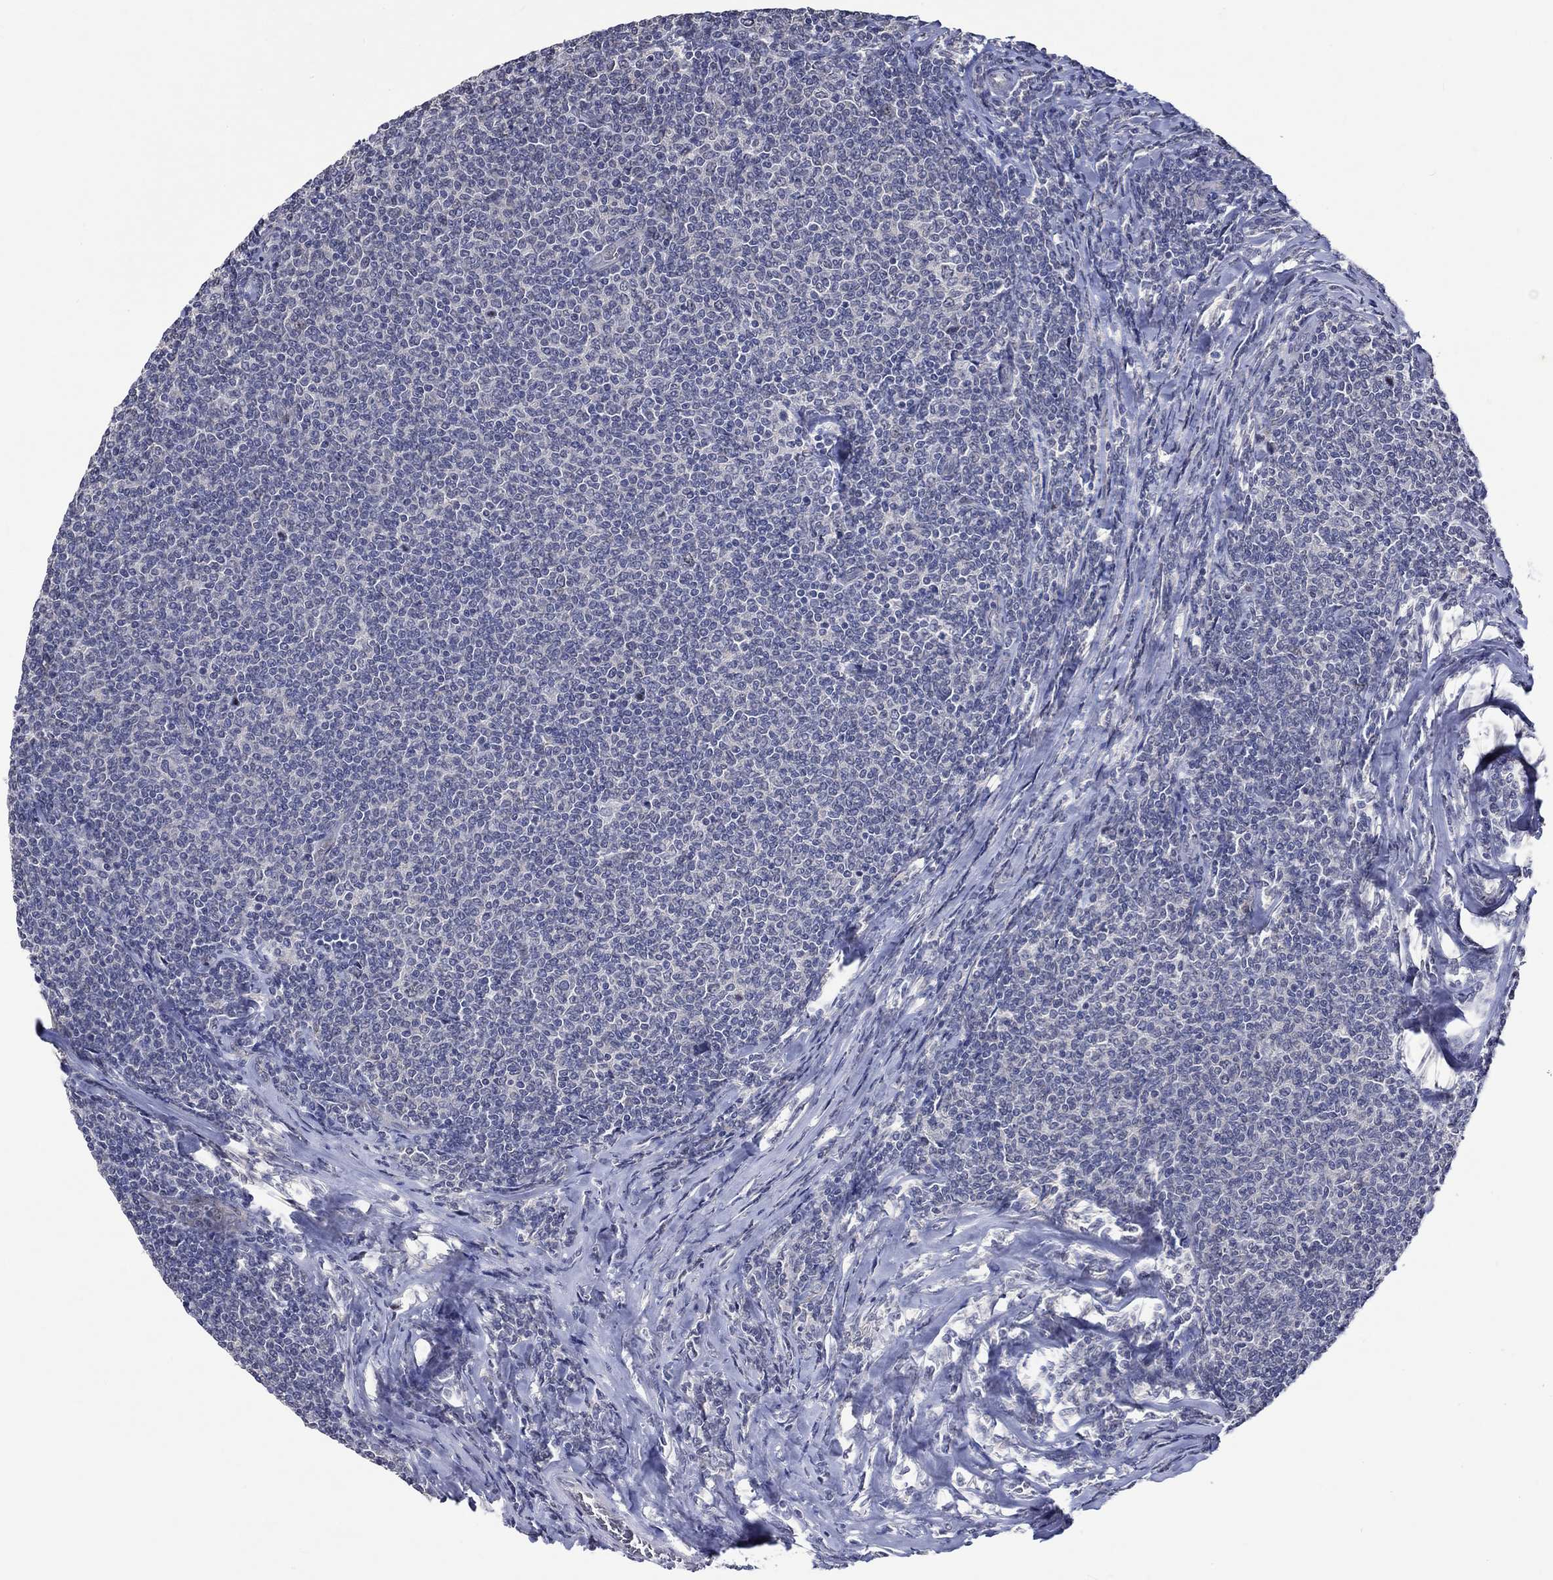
{"staining": {"intensity": "negative", "quantity": "none", "location": "none"}, "tissue": "lymphoma", "cell_type": "Tumor cells", "image_type": "cancer", "snomed": [{"axis": "morphology", "description": "Malignant lymphoma, non-Hodgkin's type, Low grade"}, {"axis": "topography", "description": "Lymph node"}], "caption": "Immunohistochemistry (IHC) of low-grade malignant lymphoma, non-Hodgkin's type exhibits no staining in tumor cells.", "gene": "DDX3Y", "patient": {"sex": "male", "age": 52}}